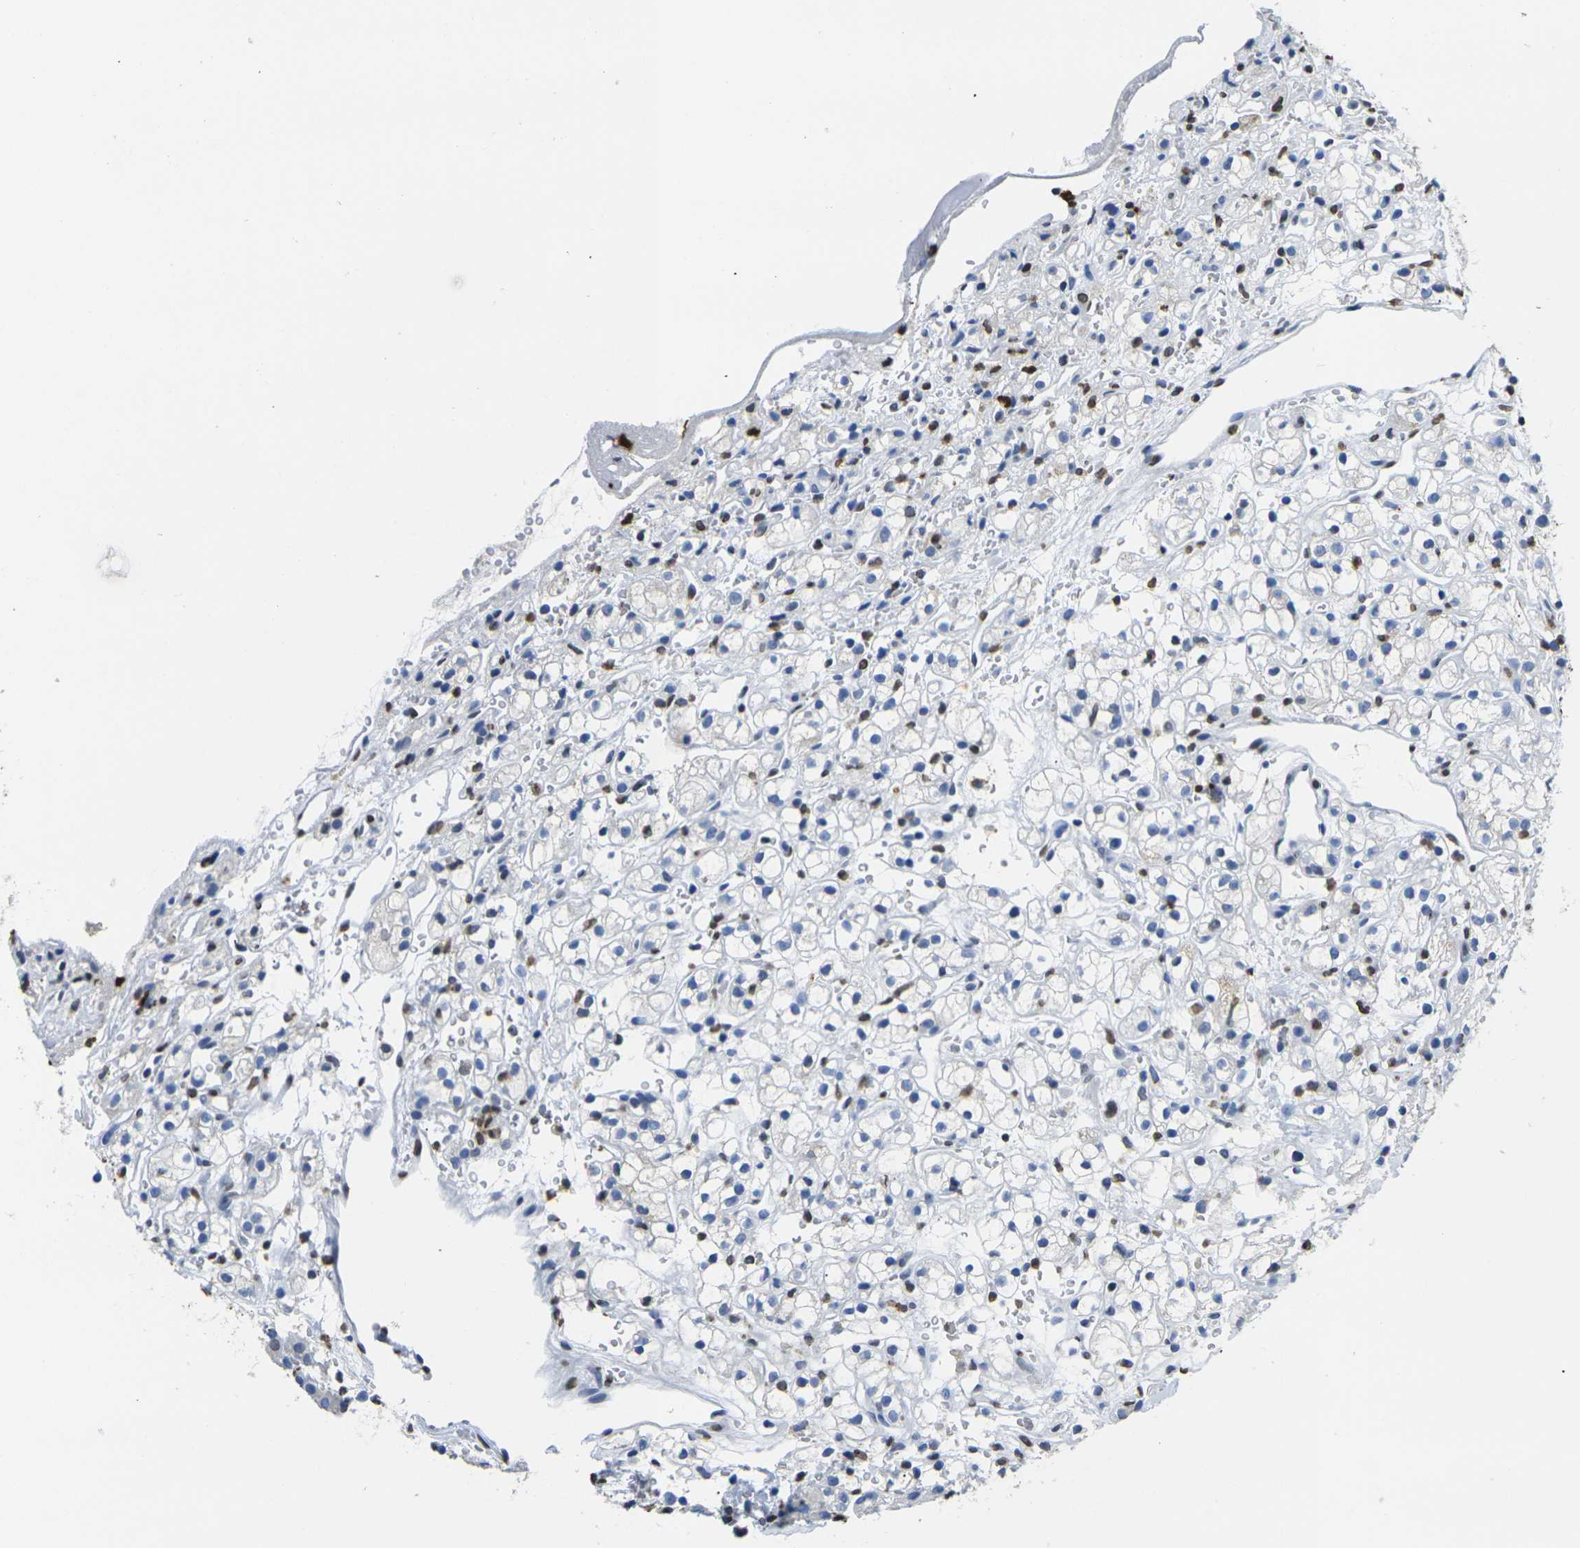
{"staining": {"intensity": "negative", "quantity": "none", "location": "none"}, "tissue": "renal cancer", "cell_type": "Tumor cells", "image_type": "cancer", "snomed": [{"axis": "morphology", "description": "Adenocarcinoma, NOS"}, {"axis": "topography", "description": "Kidney"}], "caption": "An immunohistochemistry image of renal adenocarcinoma is shown. There is no staining in tumor cells of renal adenocarcinoma.", "gene": "DRAXIN", "patient": {"sex": "male", "age": 61}}